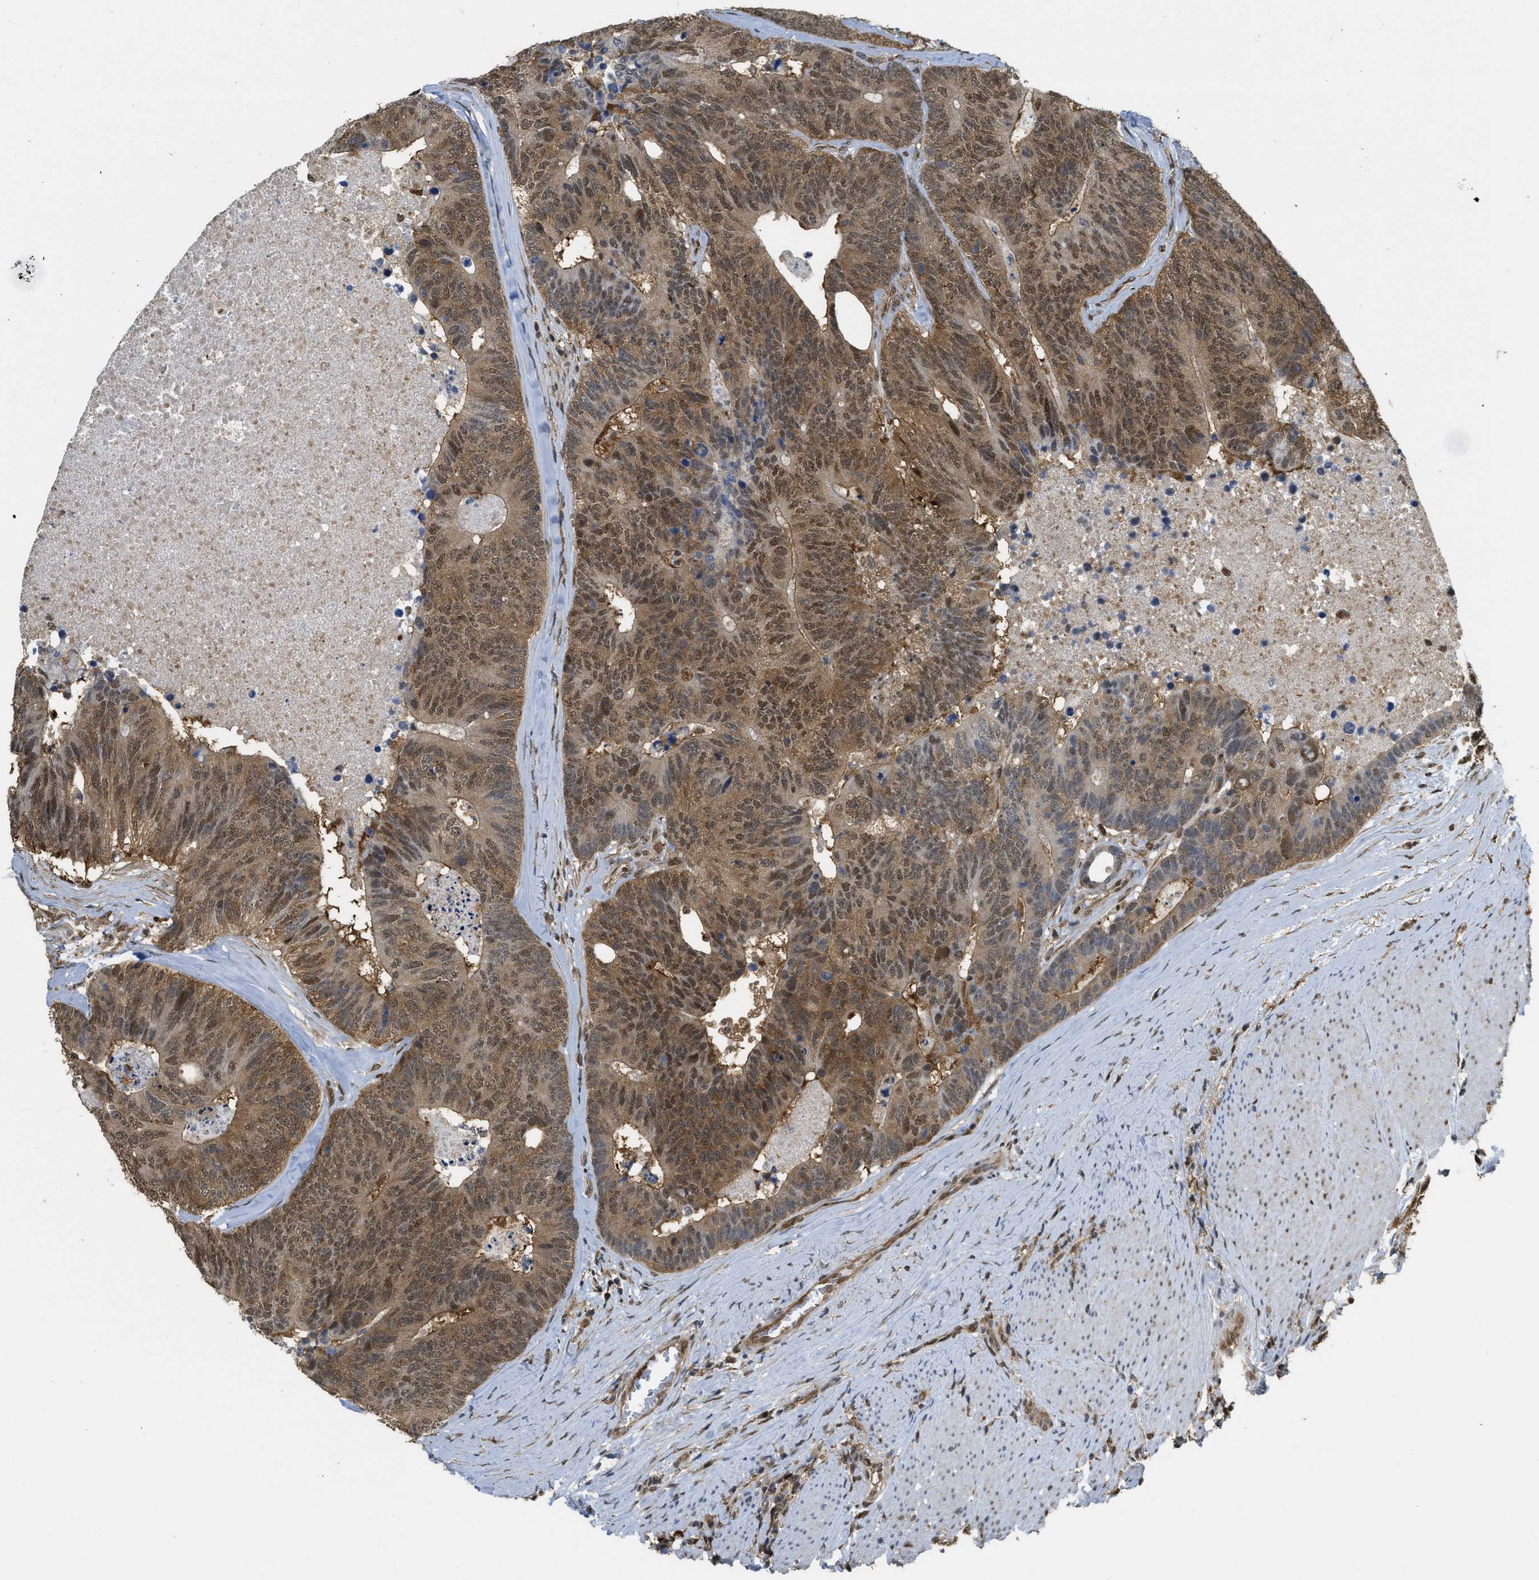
{"staining": {"intensity": "strong", "quantity": ">75%", "location": "cytoplasmic/membranous,nuclear"}, "tissue": "colorectal cancer", "cell_type": "Tumor cells", "image_type": "cancer", "snomed": [{"axis": "morphology", "description": "Adenocarcinoma, NOS"}, {"axis": "topography", "description": "Colon"}], "caption": "Protein staining by immunohistochemistry reveals strong cytoplasmic/membranous and nuclear positivity in approximately >75% of tumor cells in colorectal adenocarcinoma. The protein is stained brown, and the nuclei are stained in blue (DAB (3,3'-diaminobenzidine) IHC with brightfield microscopy, high magnification).", "gene": "PSMC5", "patient": {"sex": "female", "age": 67}}